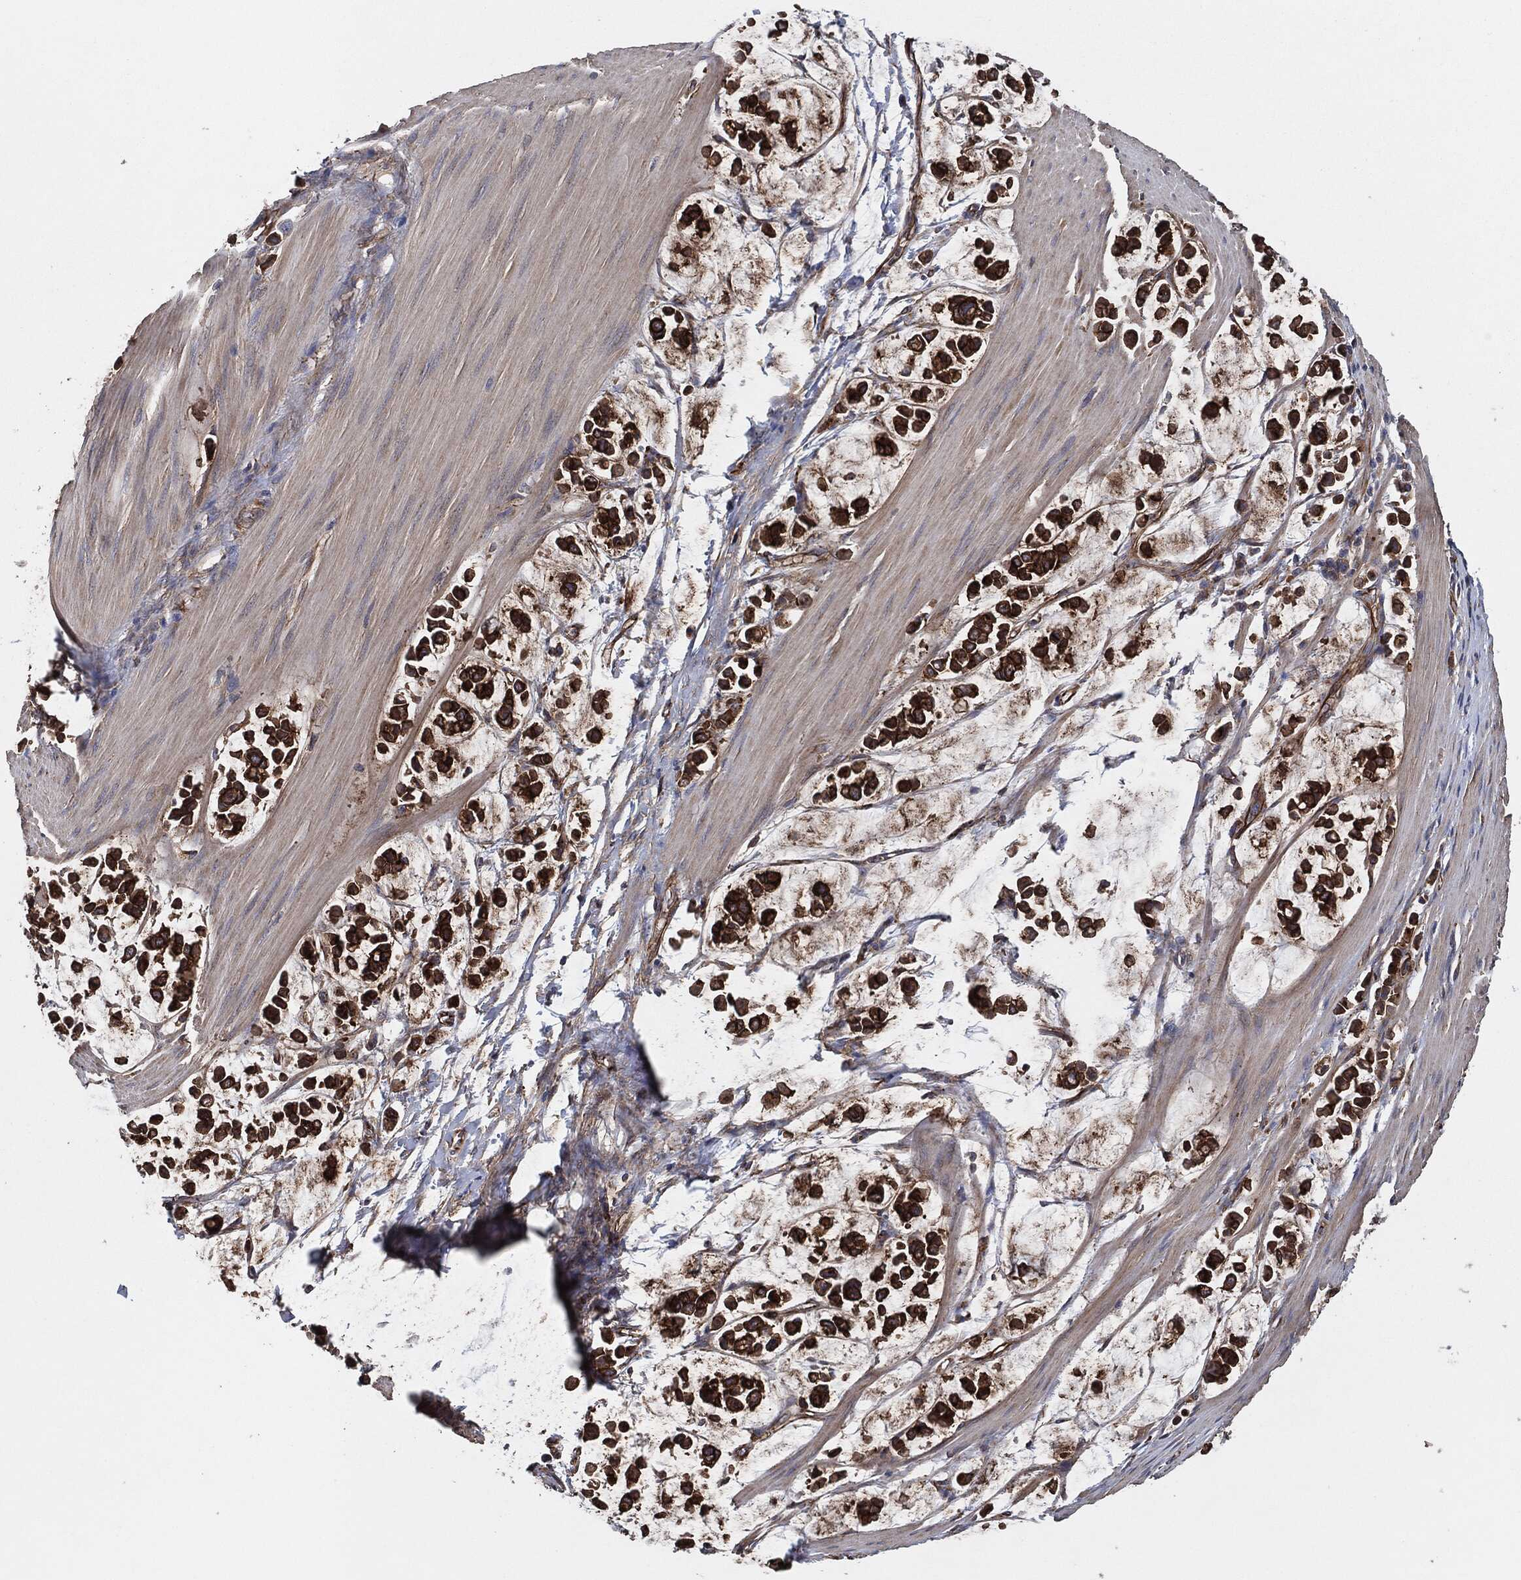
{"staining": {"intensity": "strong", "quantity": ">75%", "location": "cytoplasmic/membranous"}, "tissue": "stomach cancer", "cell_type": "Tumor cells", "image_type": "cancer", "snomed": [{"axis": "morphology", "description": "Adenocarcinoma, NOS"}, {"axis": "topography", "description": "Stomach"}], "caption": "This image shows immunohistochemistry staining of human adenocarcinoma (stomach), with high strong cytoplasmic/membranous staining in about >75% of tumor cells.", "gene": "CTNNA1", "patient": {"sex": "male", "age": 82}}